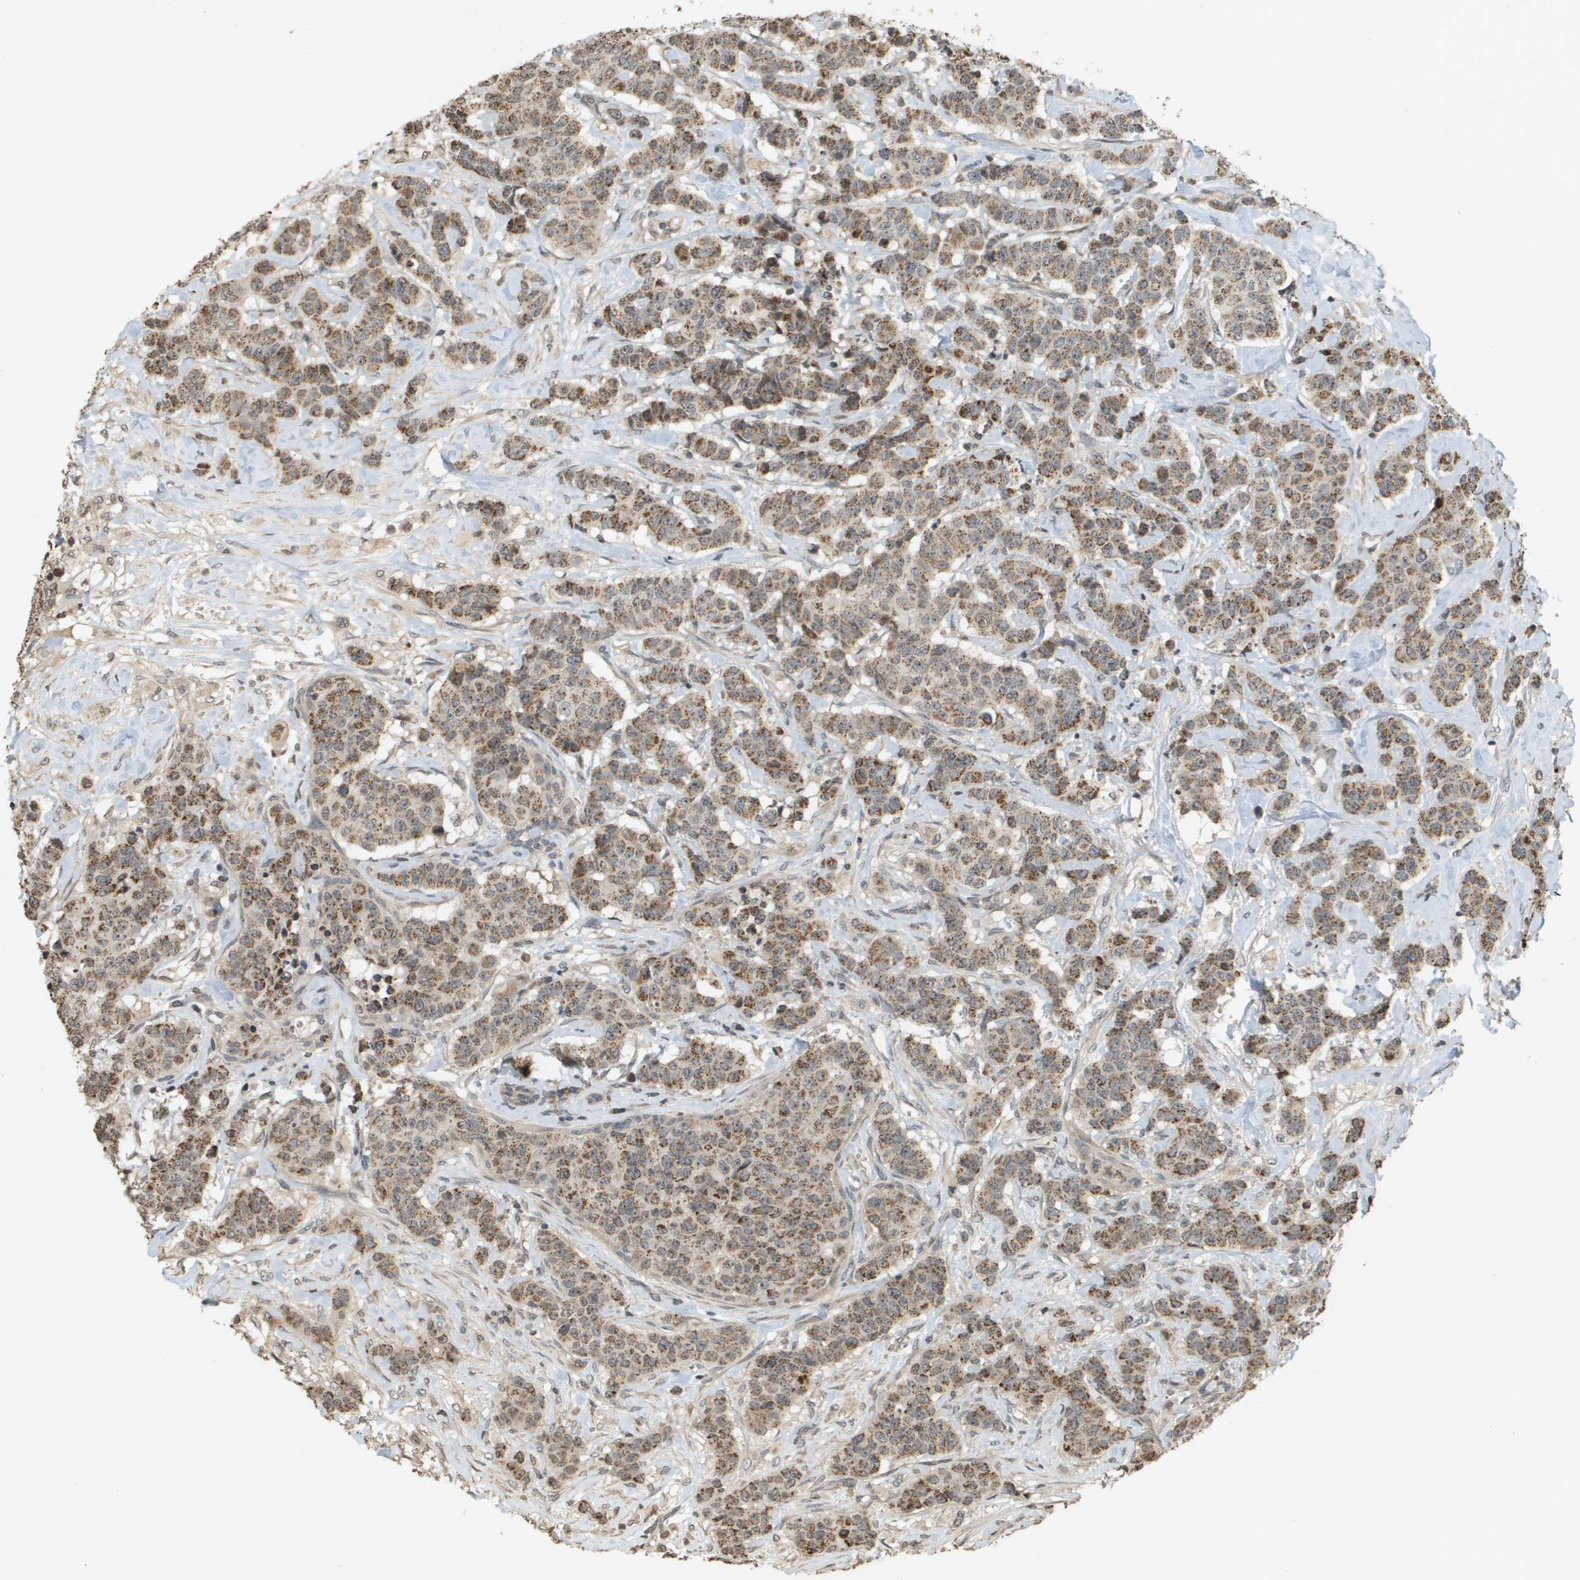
{"staining": {"intensity": "moderate", "quantity": ">75%", "location": "cytoplasmic/membranous"}, "tissue": "breast cancer", "cell_type": "Tumor cells", "image_type": "cancer", "snomed": [{"axis": "morphology", "description": "Normal tissue, NOS"}, {"axis": "morphology", "description": "Duct carcinoma"}, {"axis": "topography", "description": "Breast"}], "caption": "Breast cancer (infiltrating ductal carcinoma) was stained to show a protein in brown. There is medium levels of moderate cytoplasmic/membranous staining in about >75% of tumor cells. The protein of interest is shown in brown color, while the nuclei are stained blue.", "gene": "RAB21", "patient": {"sex": "female", "age": 40}}